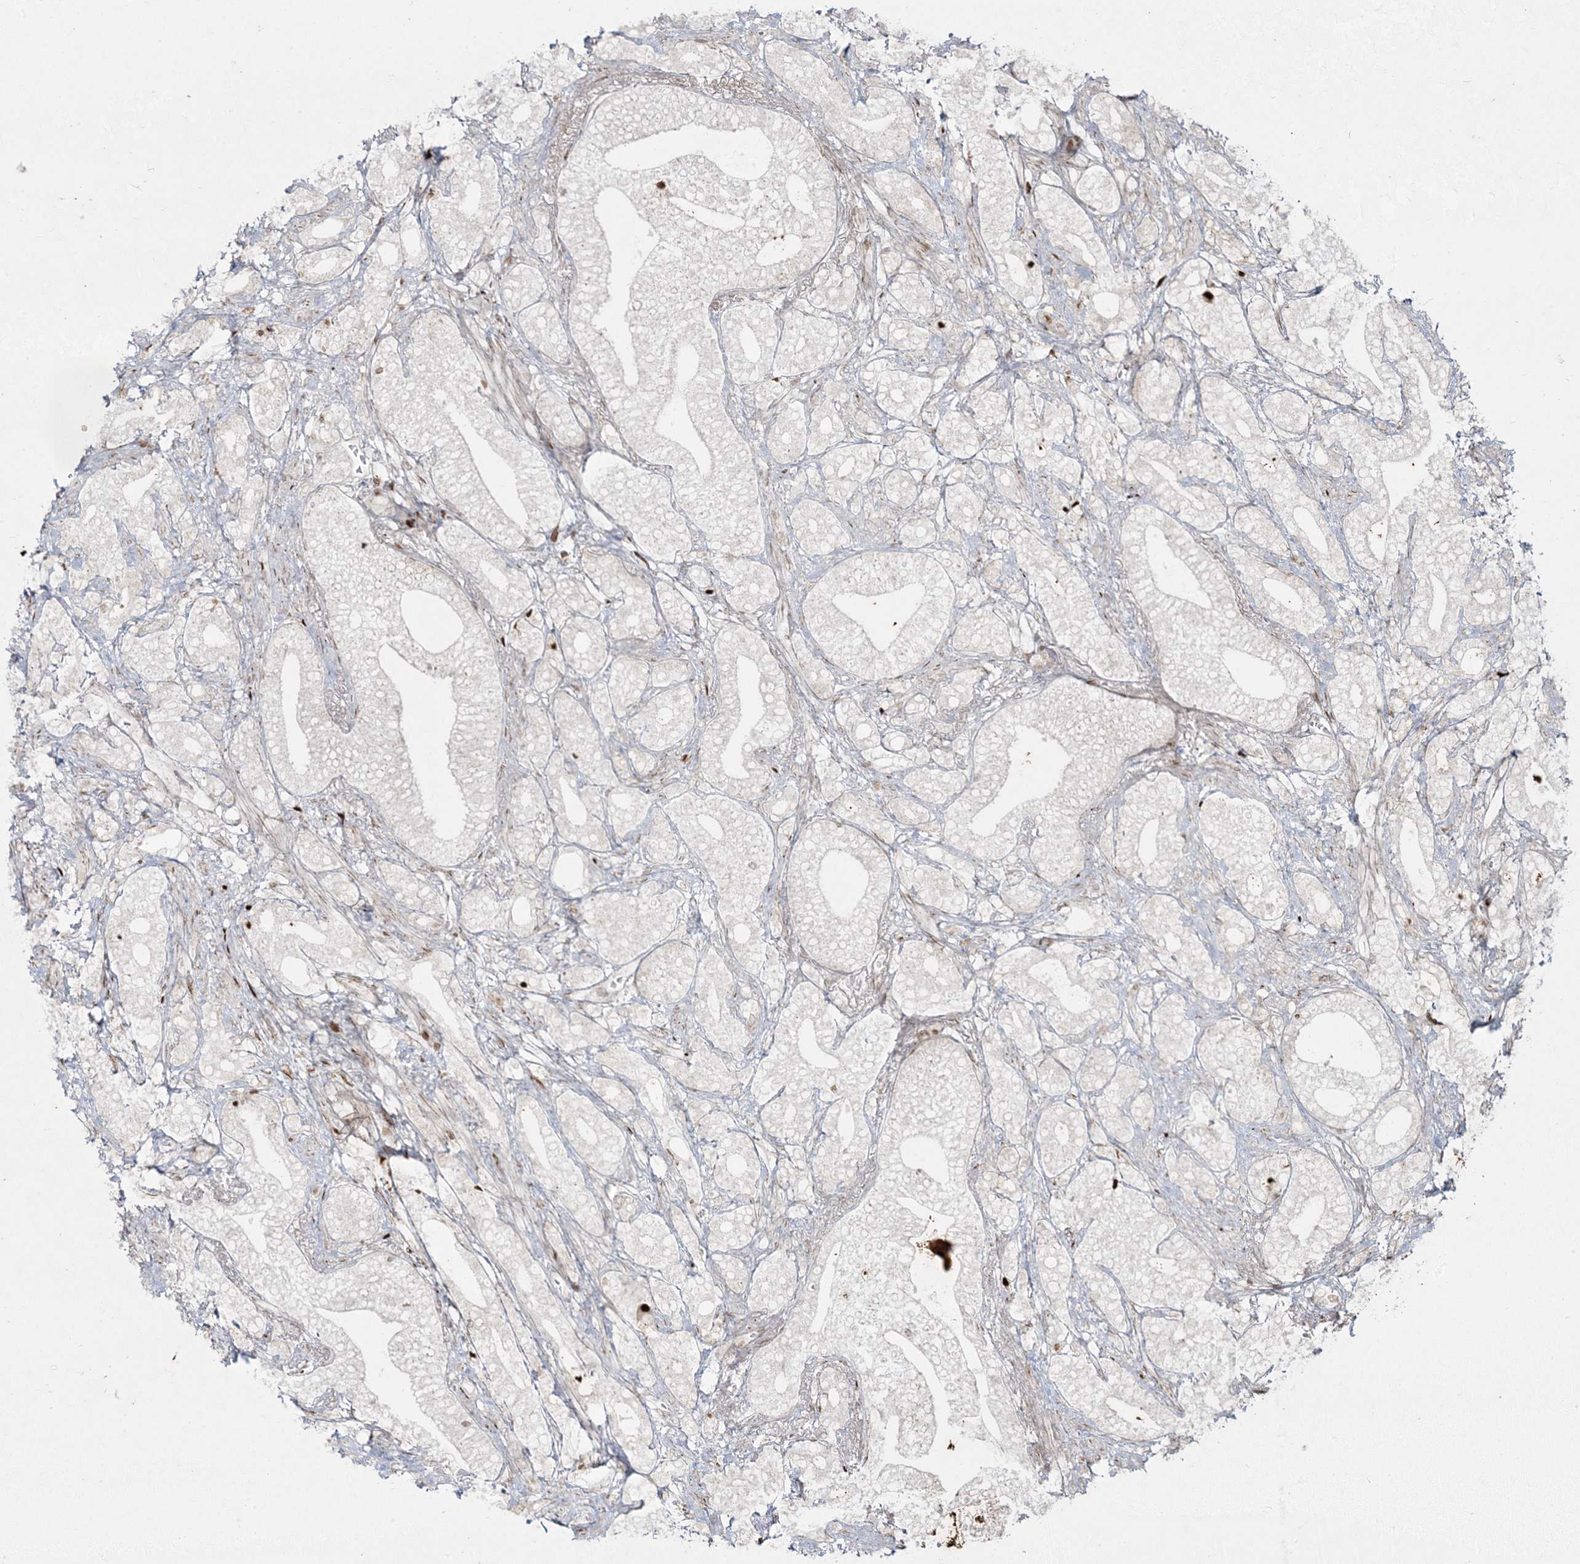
{"staining": {"intensity": "negative", "quantity": "none", "location": "none"}, "tissue": "prostate cancer", "cell_type": "Tumor cells", "image_type": "cancer", "snomed": [{"axis": "morphology", "description": "Adenocarcinoma, High grade"}, {"axis": "topography", "description": "Prostate and seminal vesicle, NOS"}], "caption": "Immunohistochemistry micrograph of neoplastic tissue: prostate cancer stained with DAB displays no significant protein expression in tumor cells.", "gene": "RBM10", "patient": {"sex": "male", "age": 67}}